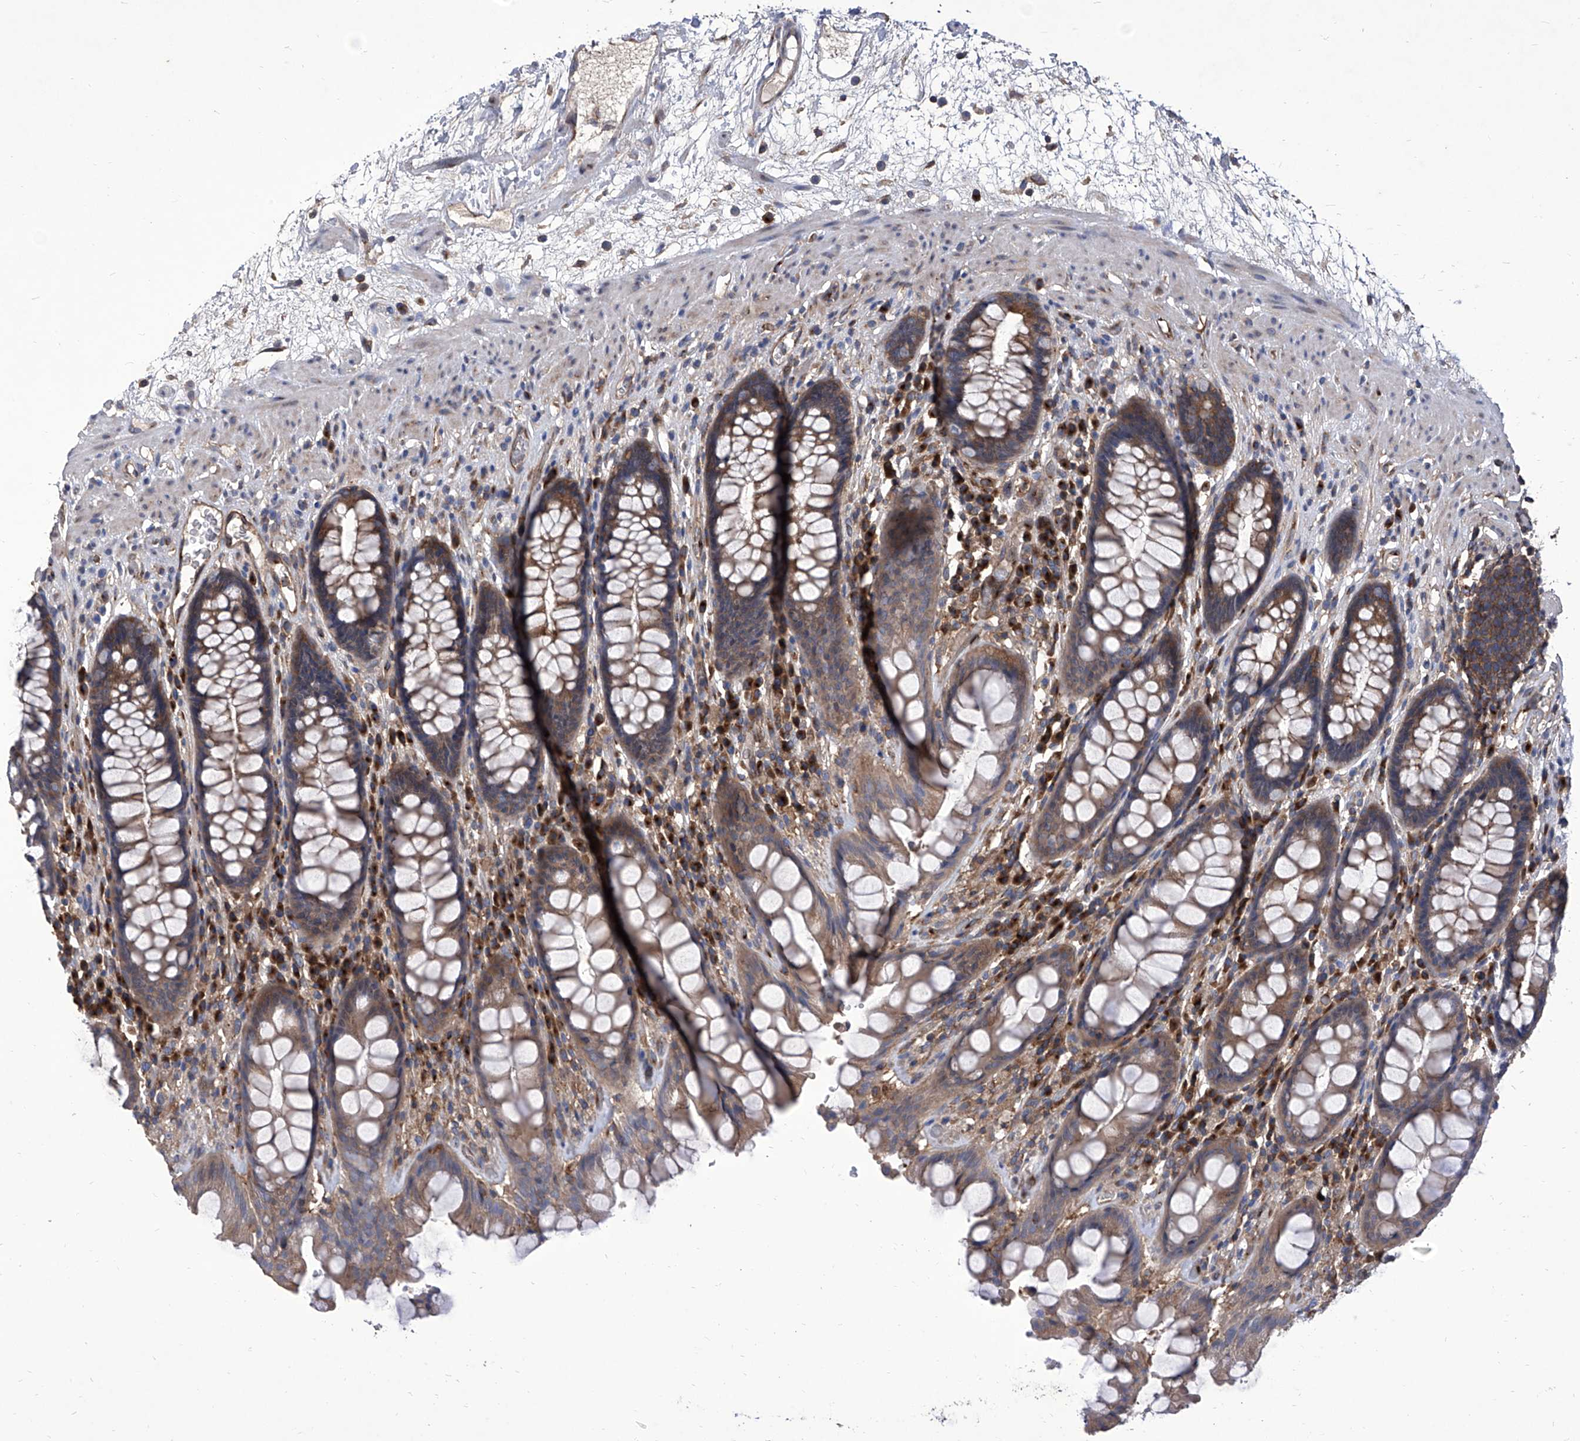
{"staining": {"intensity": "moderate", "quantity": ">75%", "location": "cytoplasmic/membranous"}, "tissue": "rectum", "cell_type": "Glandular cells", "image_type": "normal", "snomed": [{"axis": "morphology", "description": "Normal tissue, NOS"}, {"axis": "topography", "description": "Rectum"}], "caption": "IHC staining of unremarkable rectum, which demonstrates medium levels of moderate cytoplasmic/membranous expression in approximately >75% of glandular cells indicating moderate cytoplasmic/membranous protein positivity. The staining was performed using DAB (brown) for protein detection and nuclei were counterstained in hematoxylin (blue).", "gene": "TJAP1", "patient": {"sex": "male", "age": 64}}